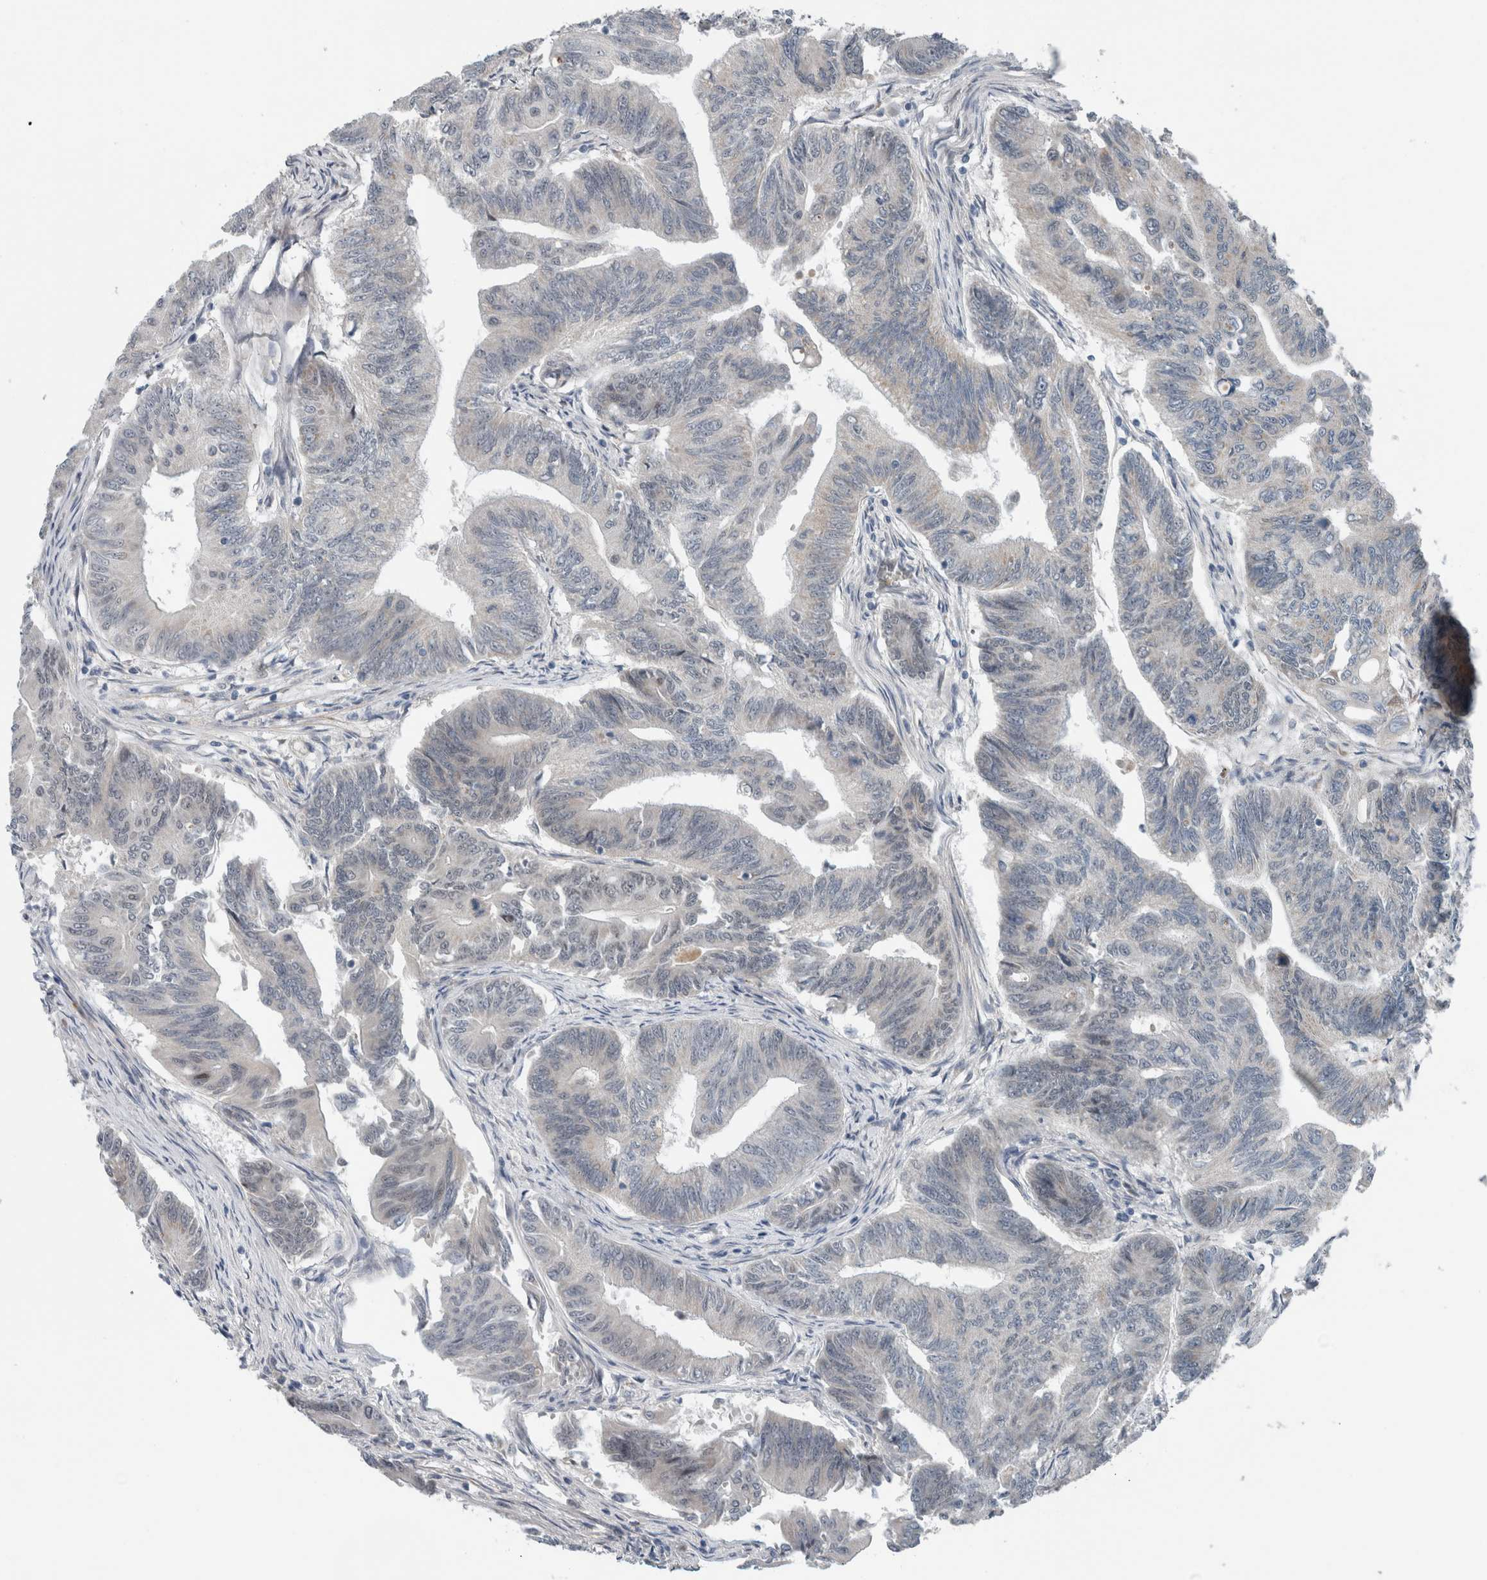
{"staining": {"intensity": "negative", "quantity": "none", "location": "none"}, "tissue": "colorectal cancer", "cell_type": "Tumor cells", "image_type": "cancer", "snomed": [{"axis": "morphology", "description": "Adenoma, NOS"}, {"axis": "morphology", "description": "Adenocarcinoma, NOS"}, {"axis": "topography", "description": "Colon"}], "caption": "High power microscopy histopathology image of an immunohistochemistry (IHC) micrograph of colorectal adenoma, revealing no significant staining in tumor cells. The staining was performed using DAB (3,3'-diaminobenzidine) to visualize the protein expression in brown, while the nuclei were stained in blue with hematoxylin (Magnification: 20x).", "gene": "GBA2", "patient": {"sex": "male", "age": 79}}